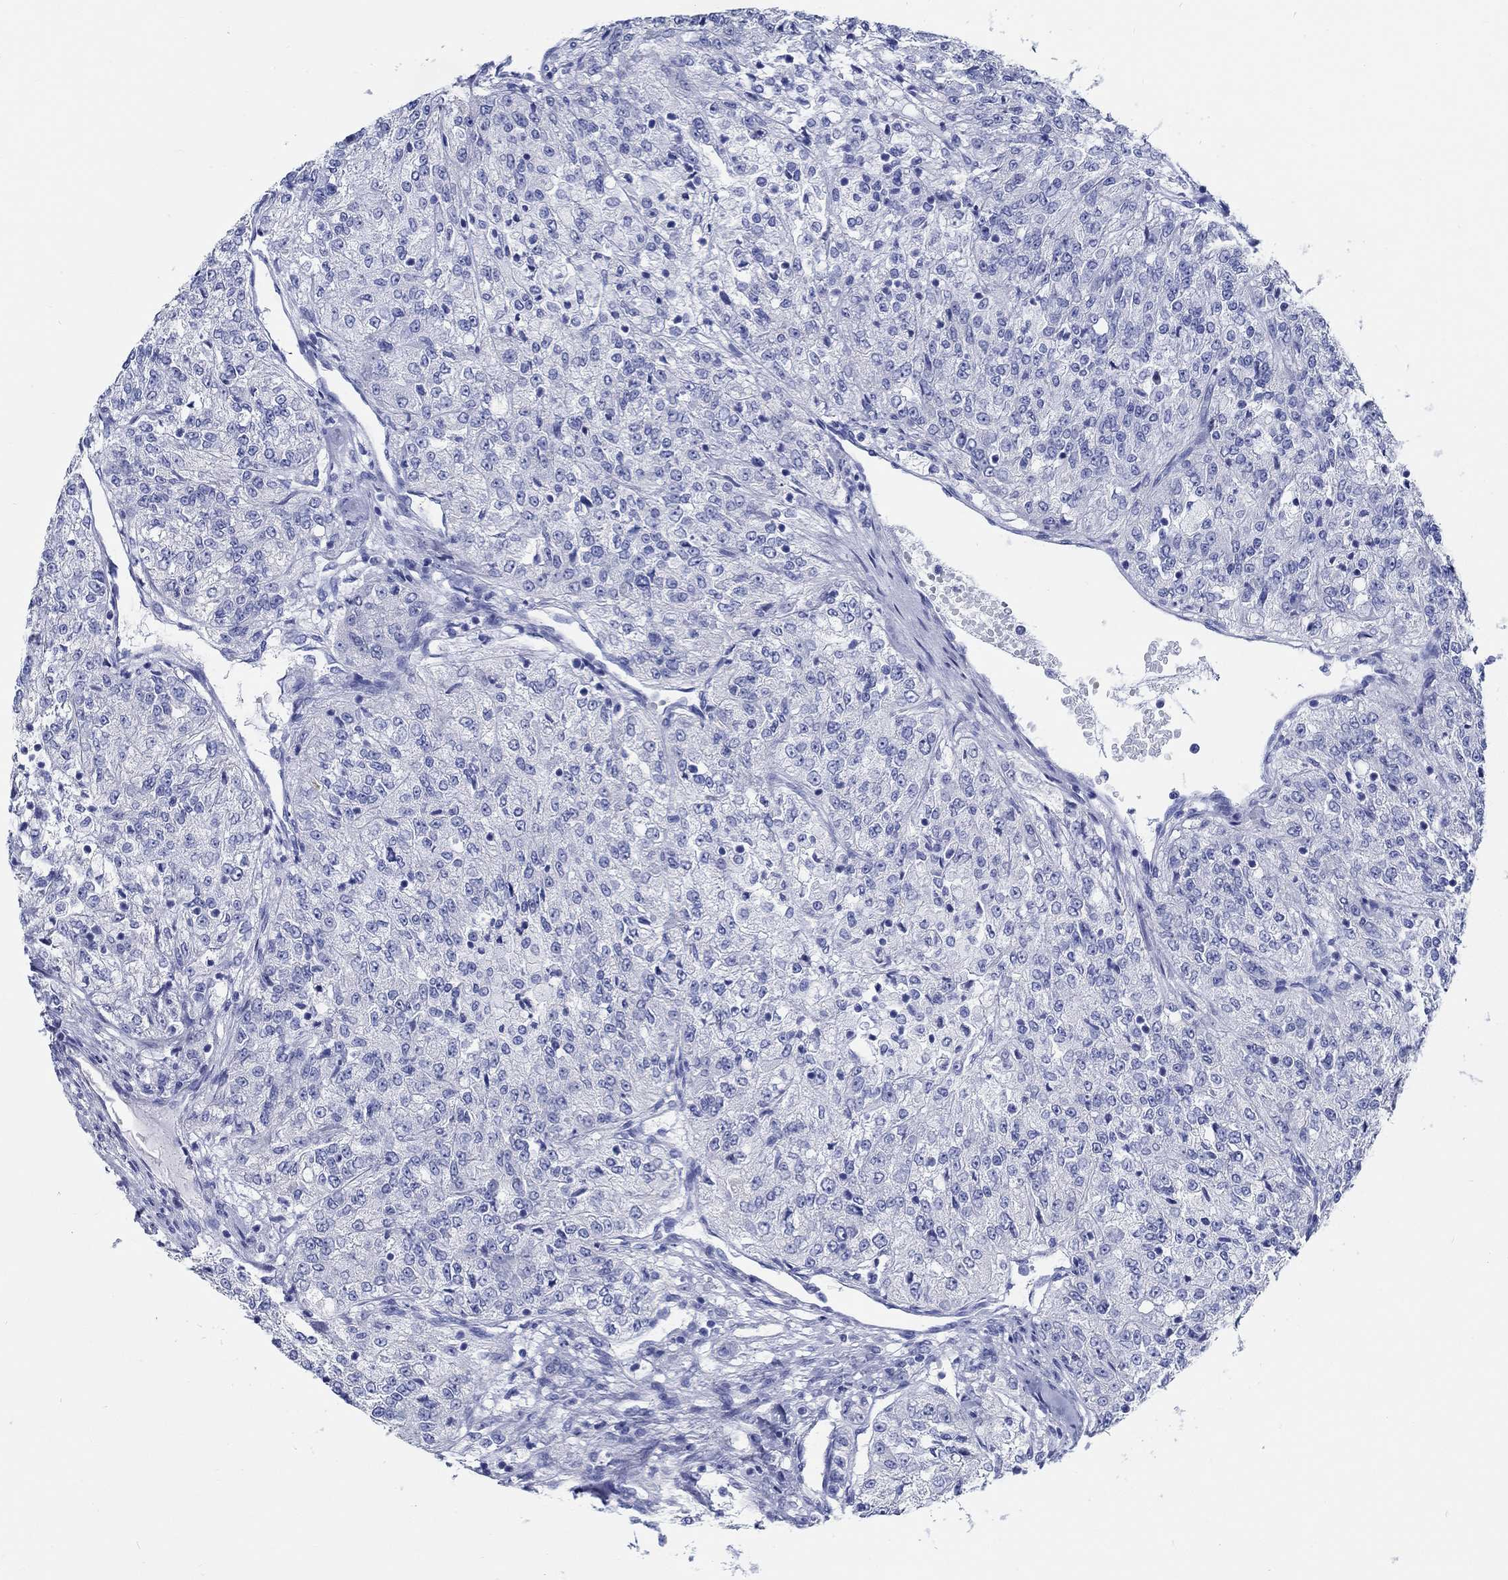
{"staining": {"intensity": "negative", "quantity": "none", "location": "none"}, "tissue": "renal cancer", "cell_type": "Tumor cells", "image_type": "cancer", "snomed": [{"axis": "morphology", "description": "Adenocarcinoma, NOS"}, {"axis": "topography", "description": "Kidney"}], "caption": "The histopathology image reveals no staining of tumor cells in renal cancer (adenocarcinoma).", "gene": "RD3L", "patient": {"sex": "female", "age": 63}}